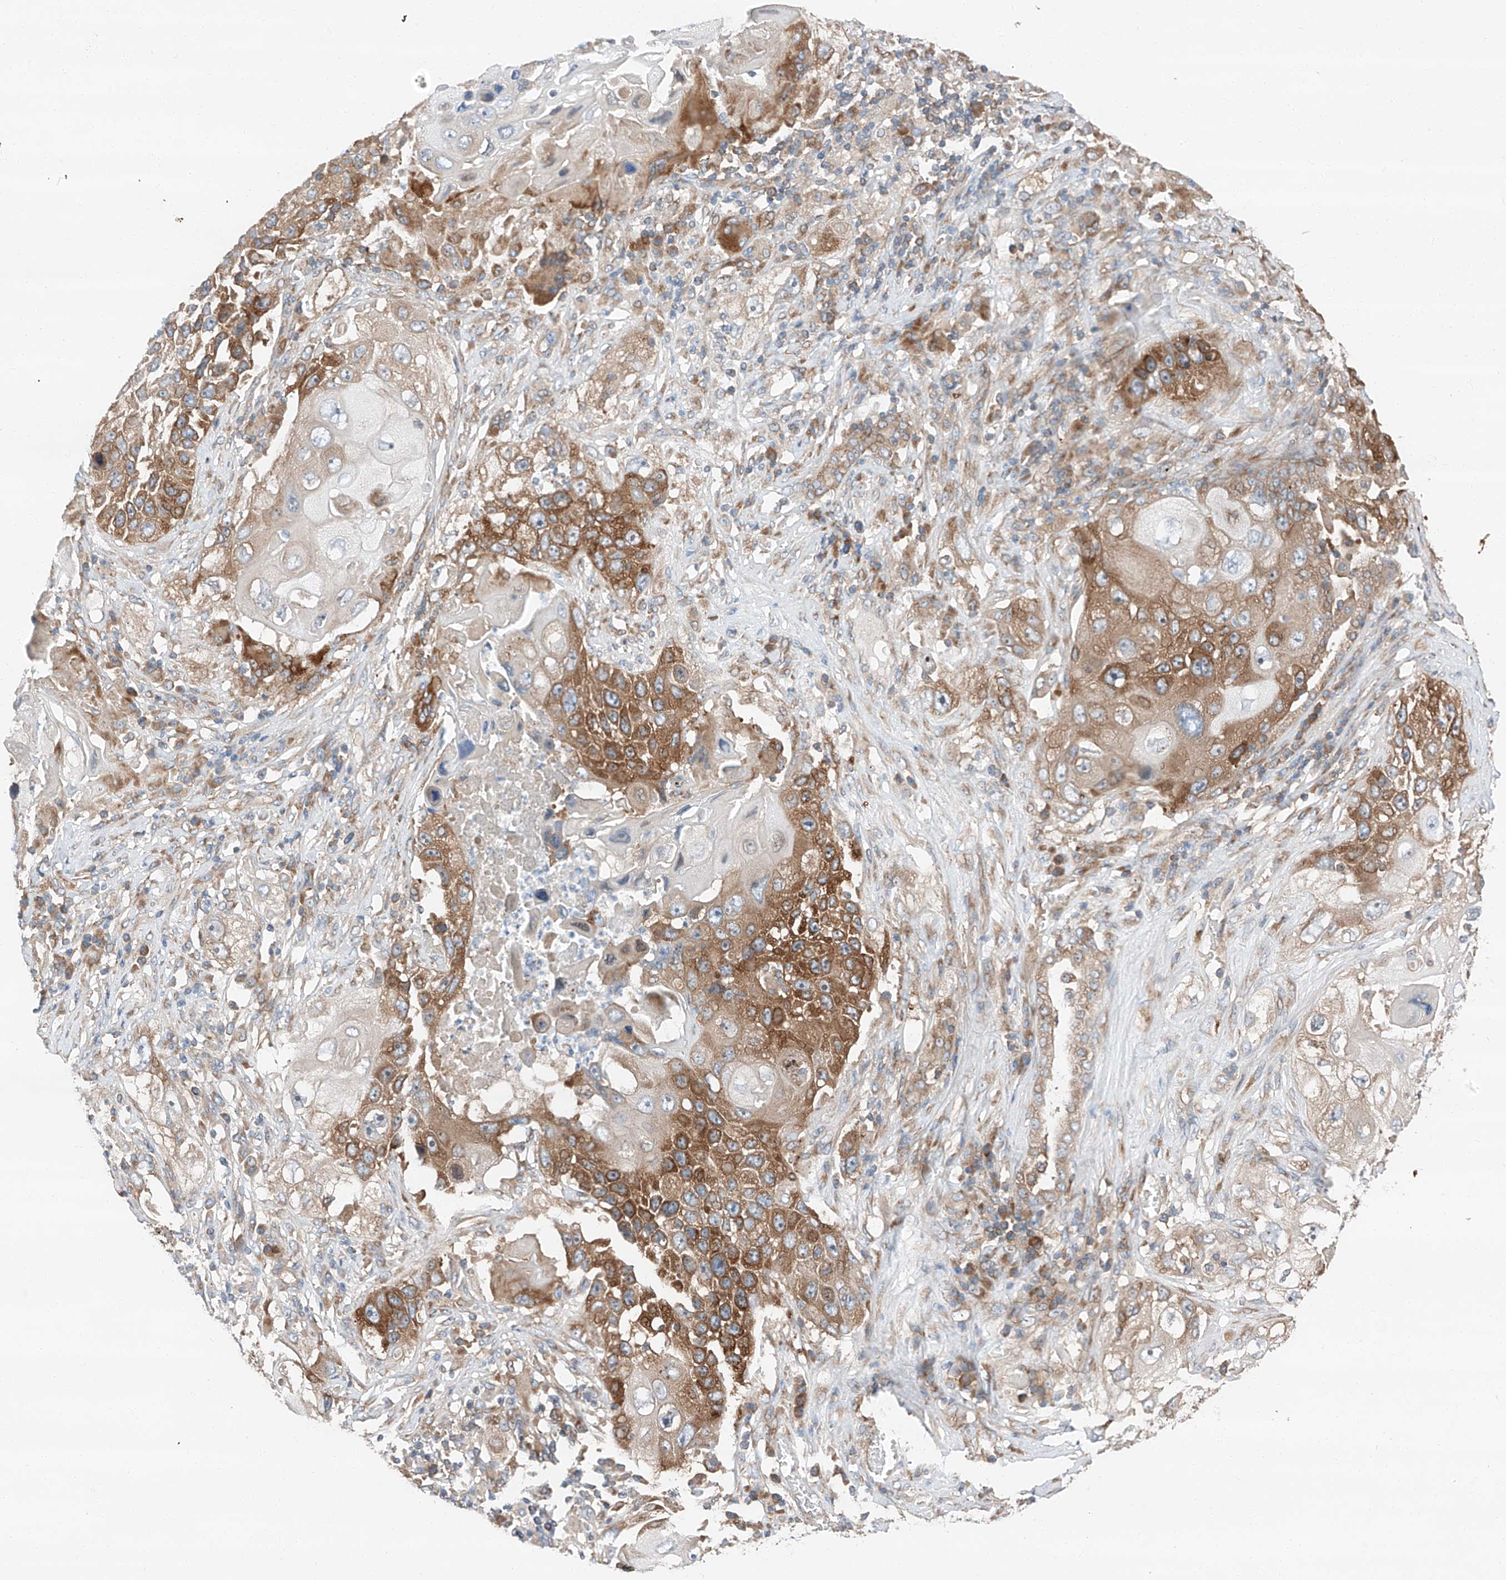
{"staining": {"intensity": "strong", "quantity": ">75%", "location": "cytoplasmic/membranous"}, "tissue": "lung cancer", "cell_type": "Tumor cells", "image_type": "cancer", "snomed": [{"axis": "morphology", "description": "Squamous cell carcinoma, NOS"}, {"axis": "topography", "description": "Lung"}], "caption": "High-power microscopy captured an IHC photomicrograph of lung squamous cell carcinoma, revealing strong cytoplasmic/membranous positivity in about >75% of tumor cells.", "gene": "ZC3H15", "patient": {"sex": "male", "age": 61}}